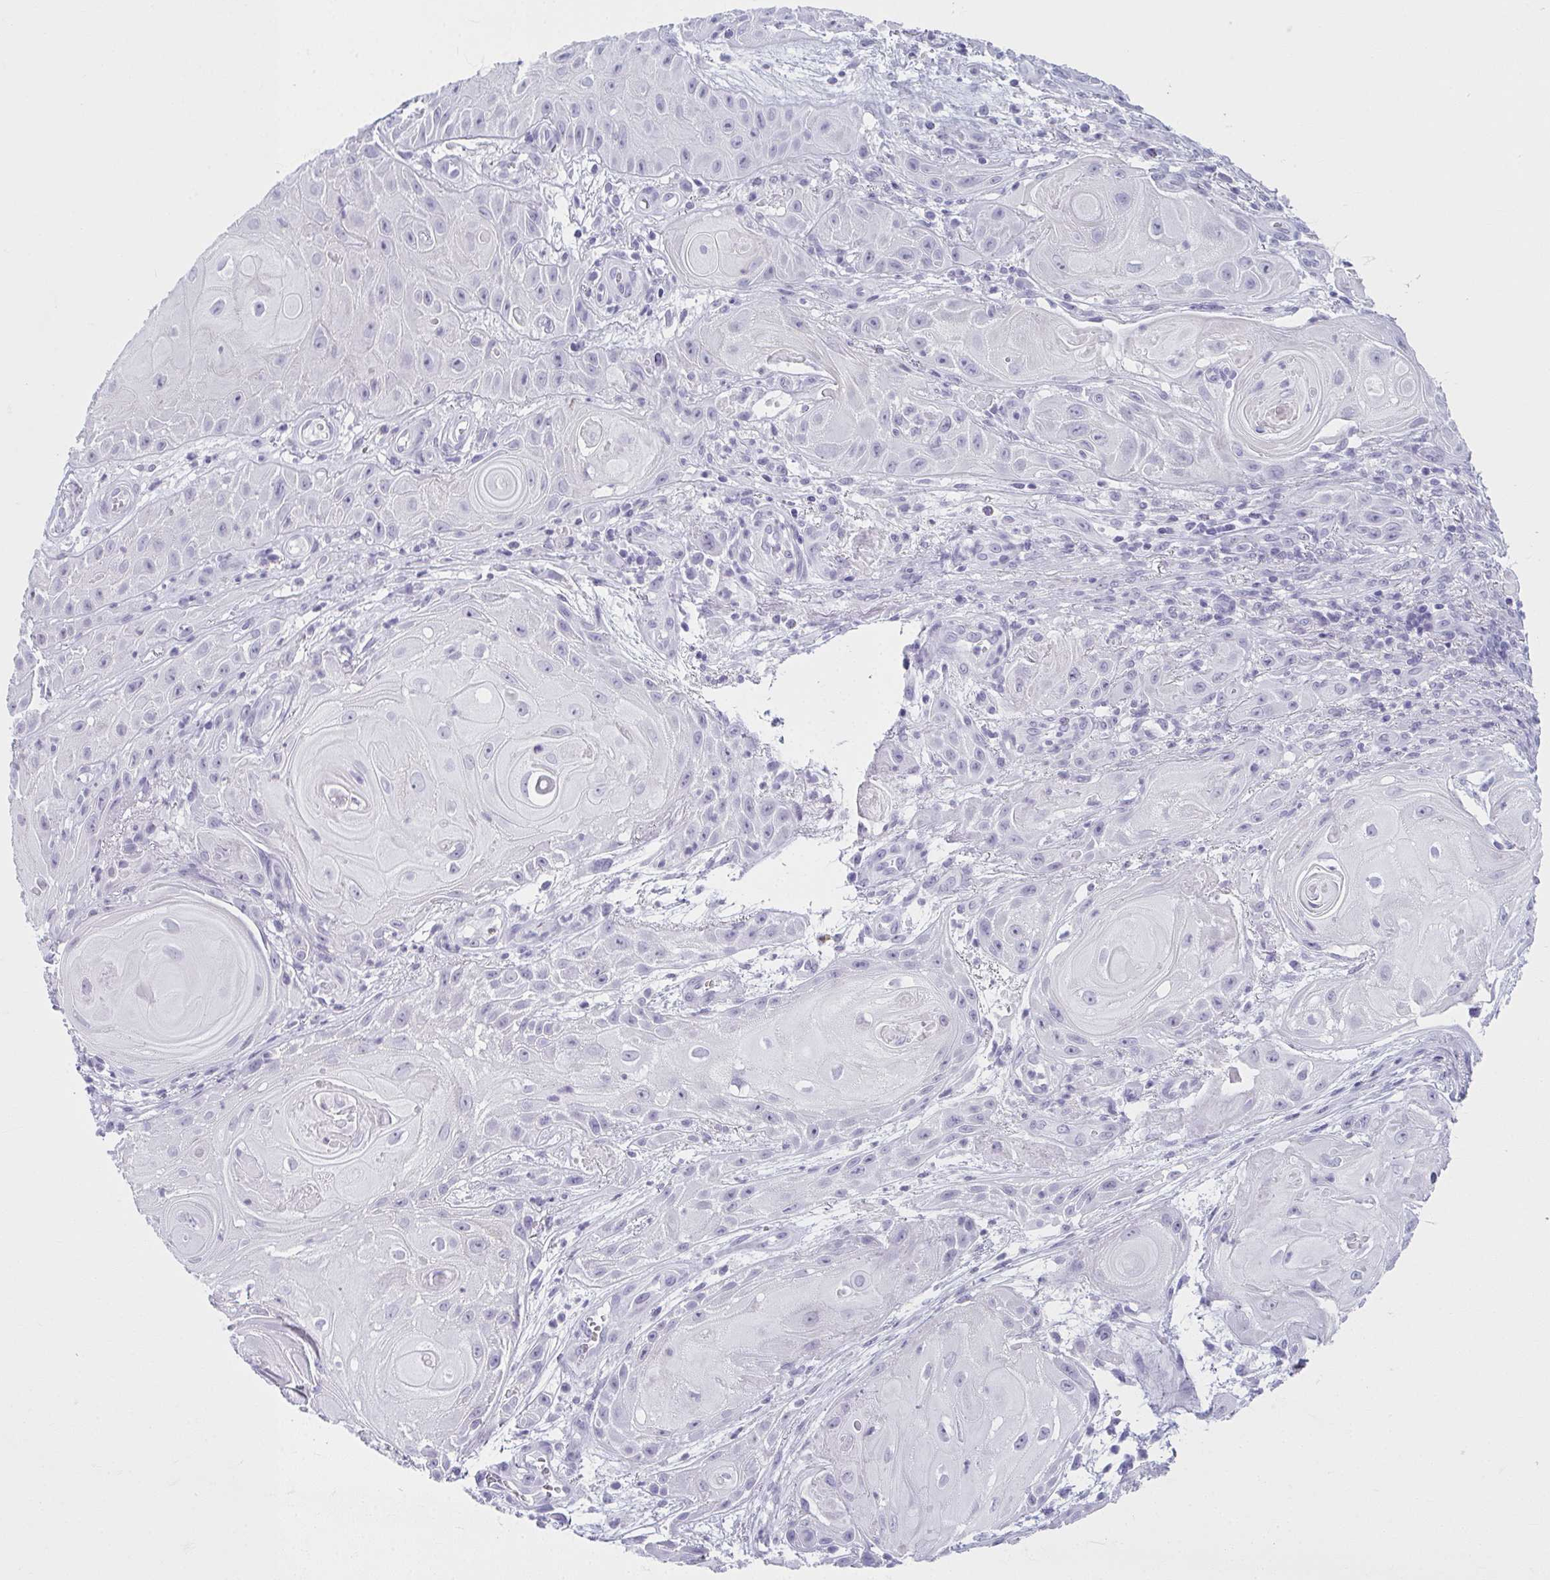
{"staining": {"intensity": "negative", "quantity": "none", "location": "none"}, "tissue": "skin cancer", "cell_type": "Tumor cells", "image_type": "cancer", "snomed": [{"axis": "morphology", "description": "Squamous cell carcinoma, NOS"}, {"axis": "topography", "description": "Skin"}], "caption": "High magnification brightfield microscopy of skin squamous cell carcinoma stained with DAB (brown) and counterstained with hematoxylin (blue): tumor cells show no significant staining.", "gene": "MOBP", "patient": {"sex": "male", "age": 62}}